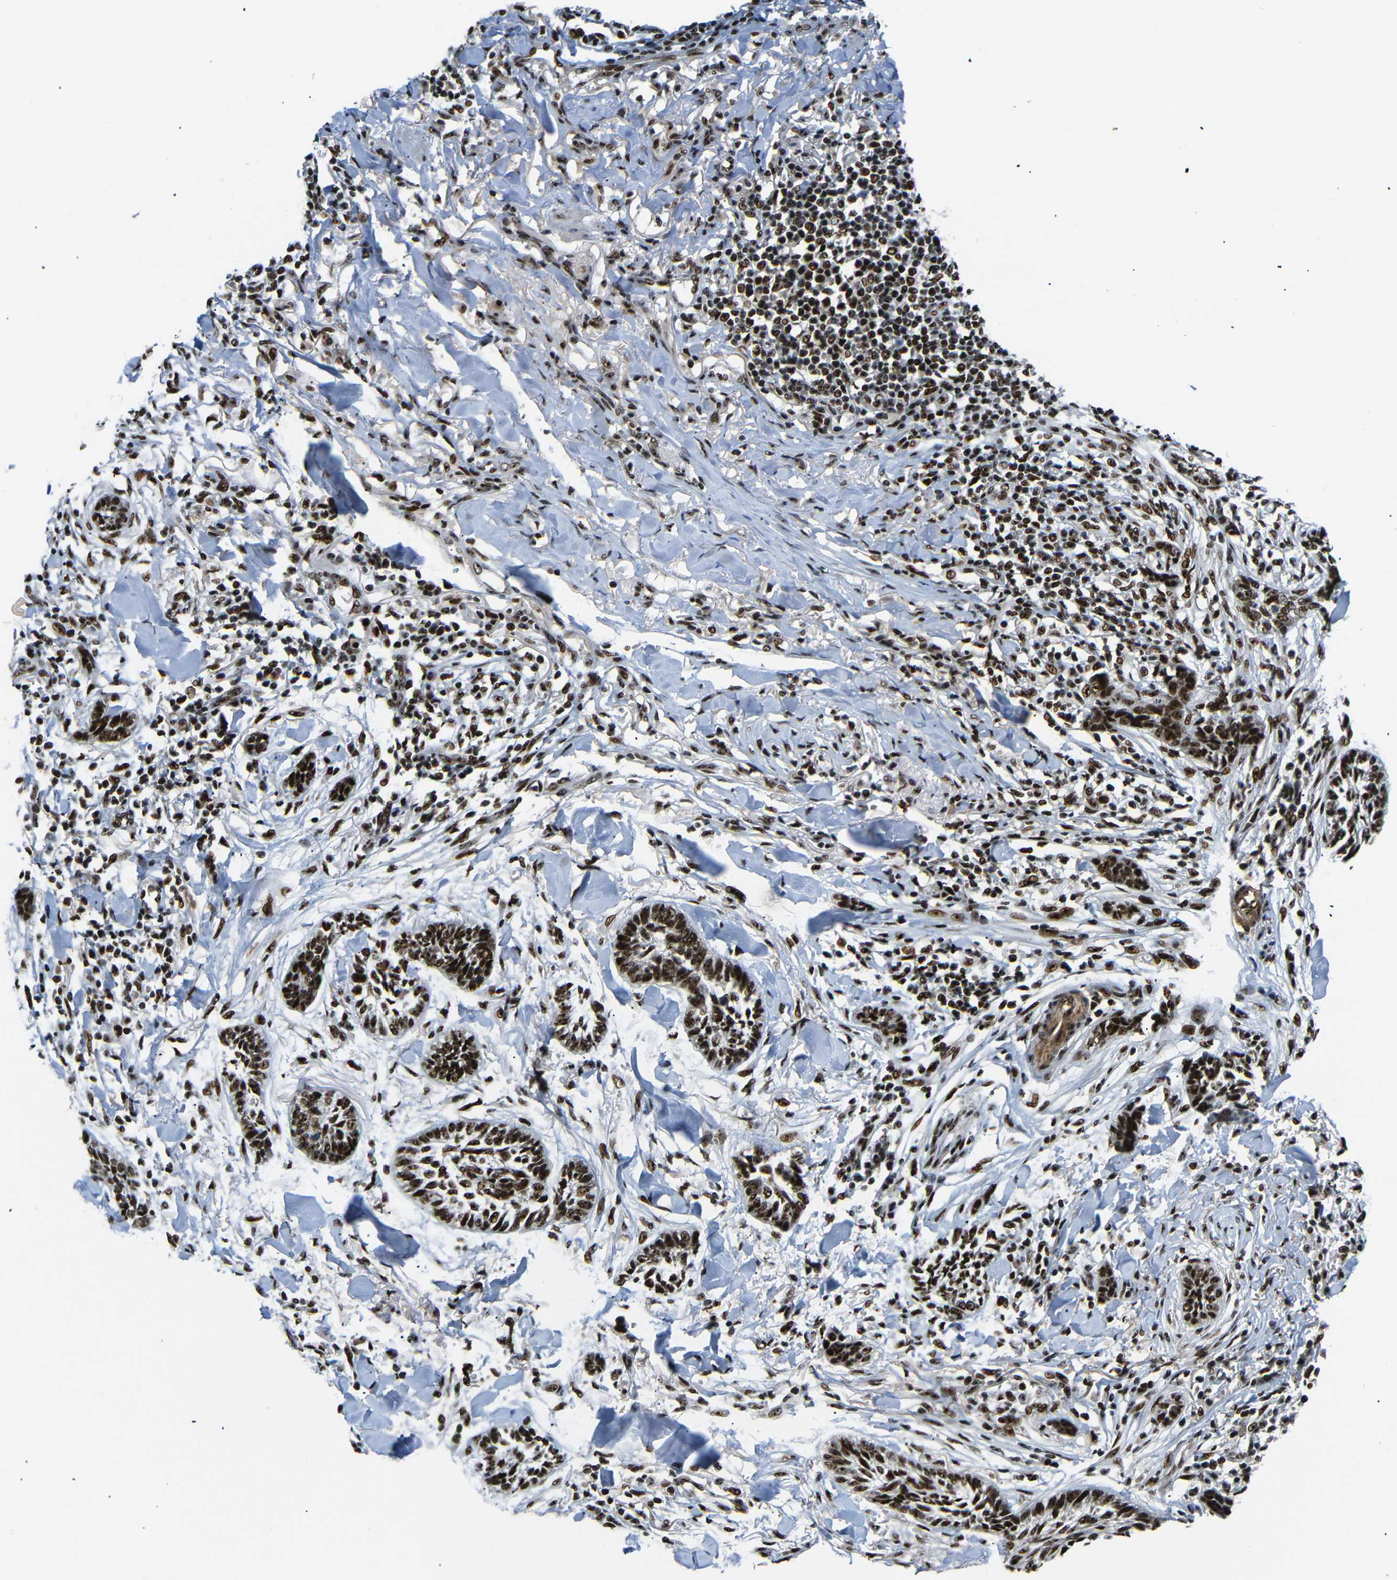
{"staining": {"intensity": "strong", "quantity": ">75%", "location": "nuclear"}, "tissue": "skin cancer", "cell_type": "Tumor cells", "image_type": "cancer", "snomed": [{"axis": "morphology", "description": "Papilloma, NOS"}, {"axis": "morphology", "description": "Basal cell carcinoma"}, {"axis": "topography", "description": "Skin"}], "caption": "Strong nuclear positivity for a protein is identified in about >75% of tumor cells of skin basal cell carcinoma using immunohistochemistry.", "gene": "SETDB2", "patient": {"sex": "male", "age": 87}}